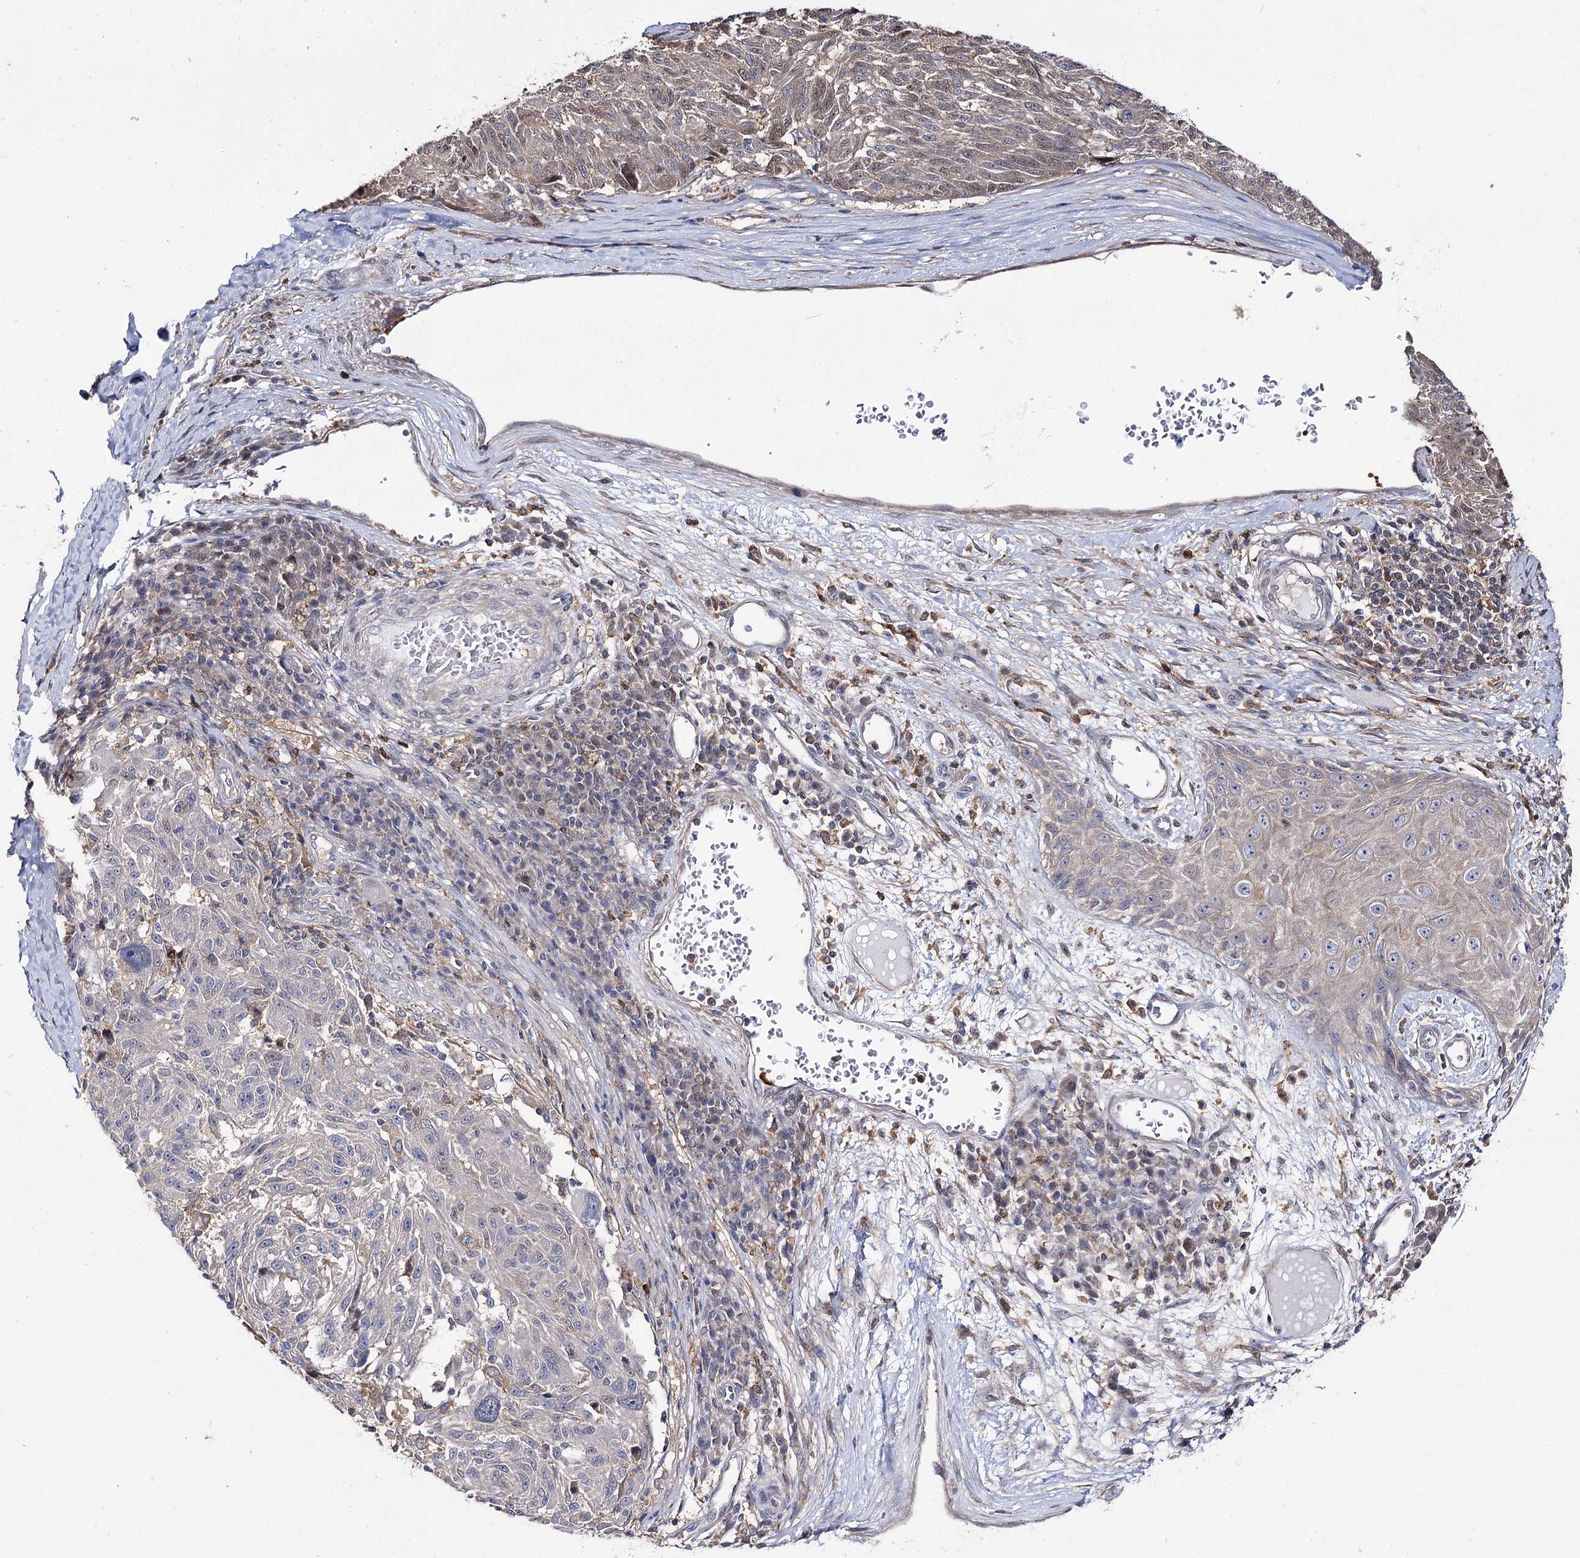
{"staining": {"intensity": "negative", "quantity": "none", "location": "none"}, "tissue": "melanoma", "cell_type": "Tumor cells", "image_type": "cancer", "snomed": [{"axis": "morphology", "description": "Malignant melanoma, NOS"}, {"axis": "topography", "description": "Skin"}], "caption": "DAB (3,3'-diaminobenzidine) immunohistochemical staining of human malignant melanoma exhibits no significant positivity in tumor cells.", "gene": "UGP2", "patient": {"sex": "male", "age": 53}}